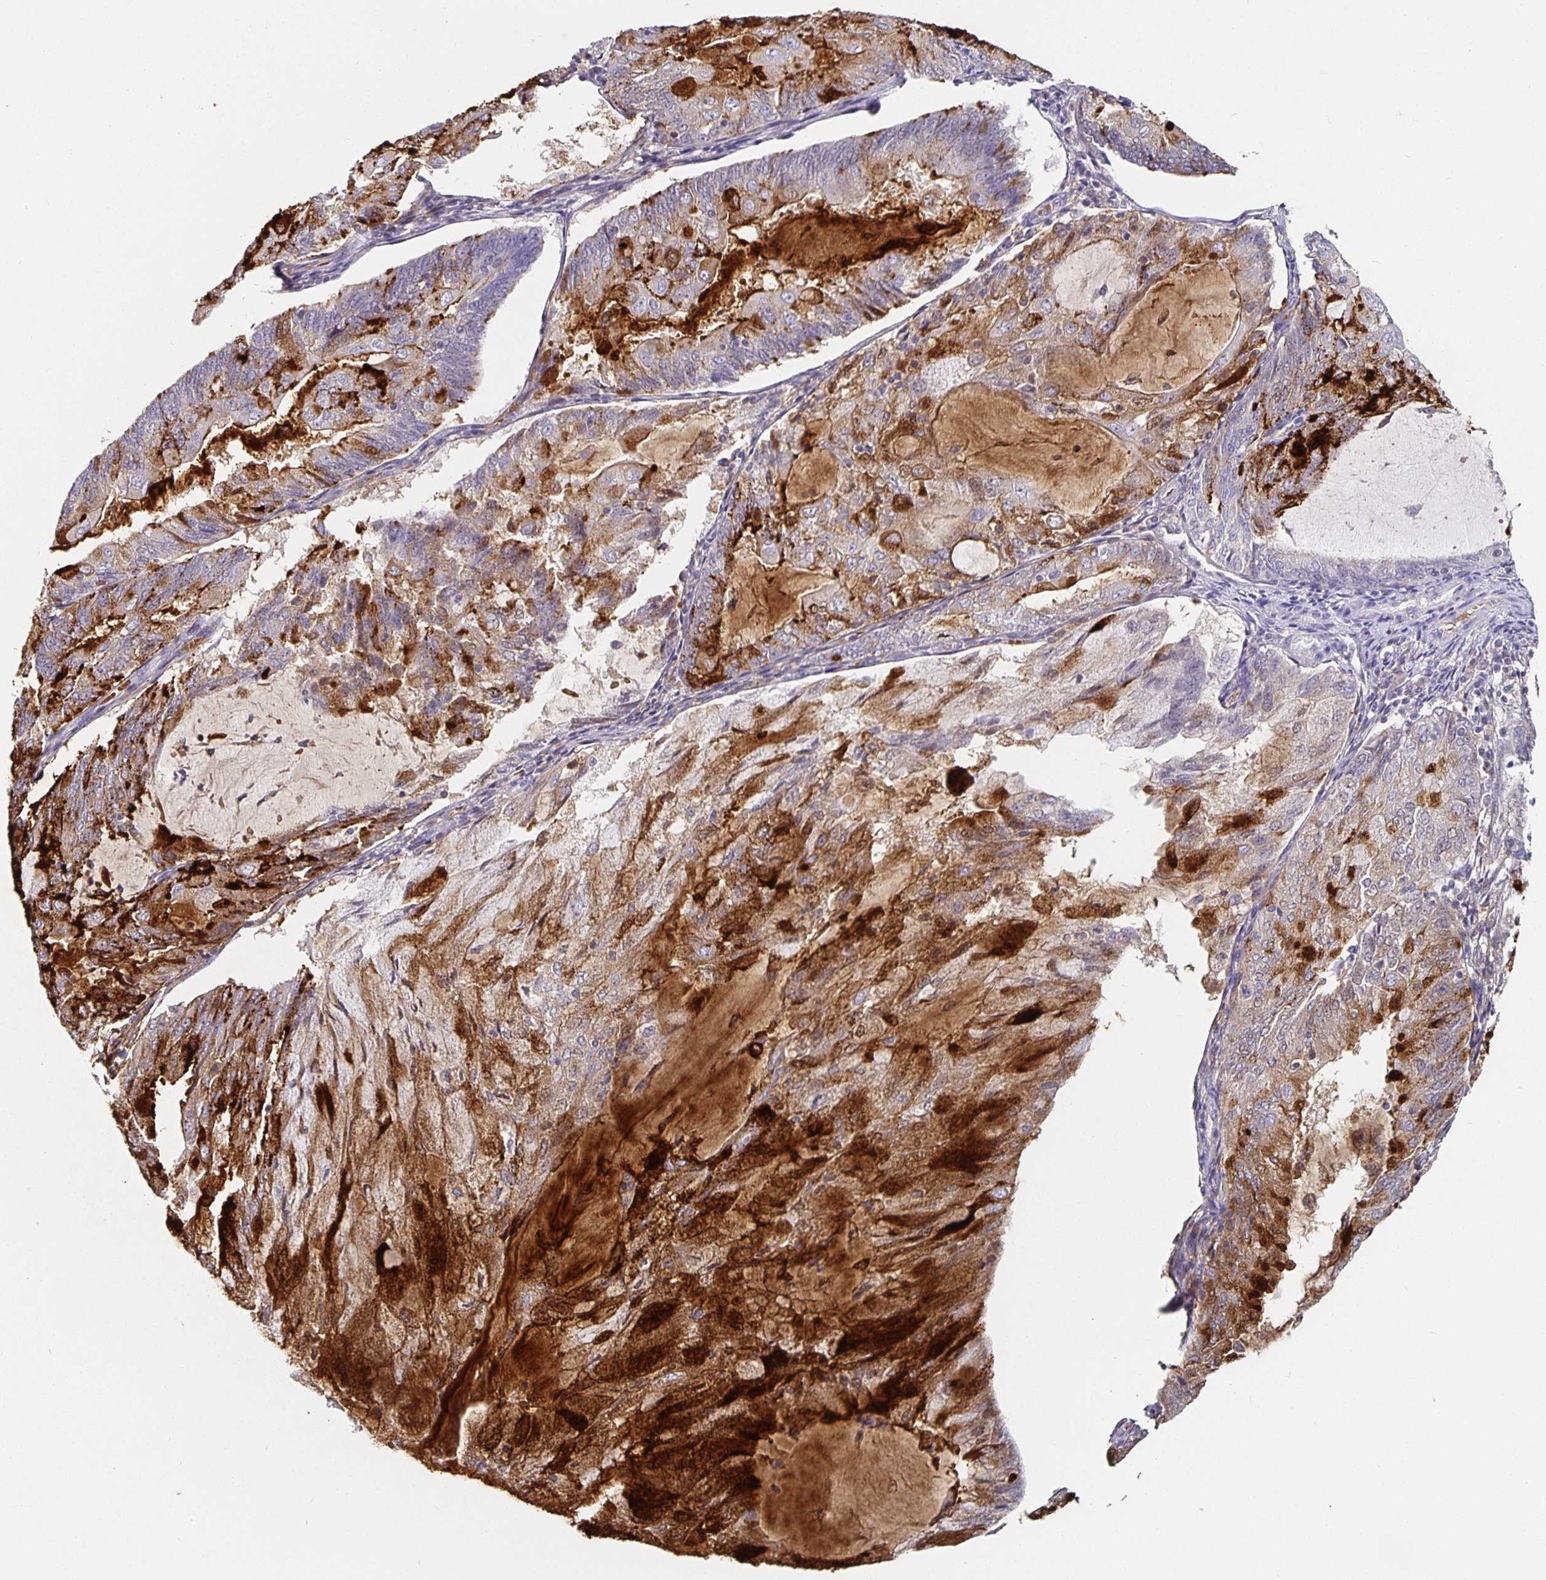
{"staining": {"intensity": "strong", "quantity": "25%-75%", "location": "cytoplasmic/membranous"}, "tissue": "endometrial cancer", "cell_type": "Tumor cells", "image_type": "cancer", "snomed": [{"axis": "morphology", "description": "Adenocarcinoma, NOS"}, {"axis": "topography", "description": "Endometrium"}], "caption": "Endometrial cancer tissue reveals strong cytoplasmic/membranous staining in about 25%-75% of tumor cells, visualized by immunohistochemistry.", "gene": "CHGA", "patient": {"sex": "female", "age": 81}}